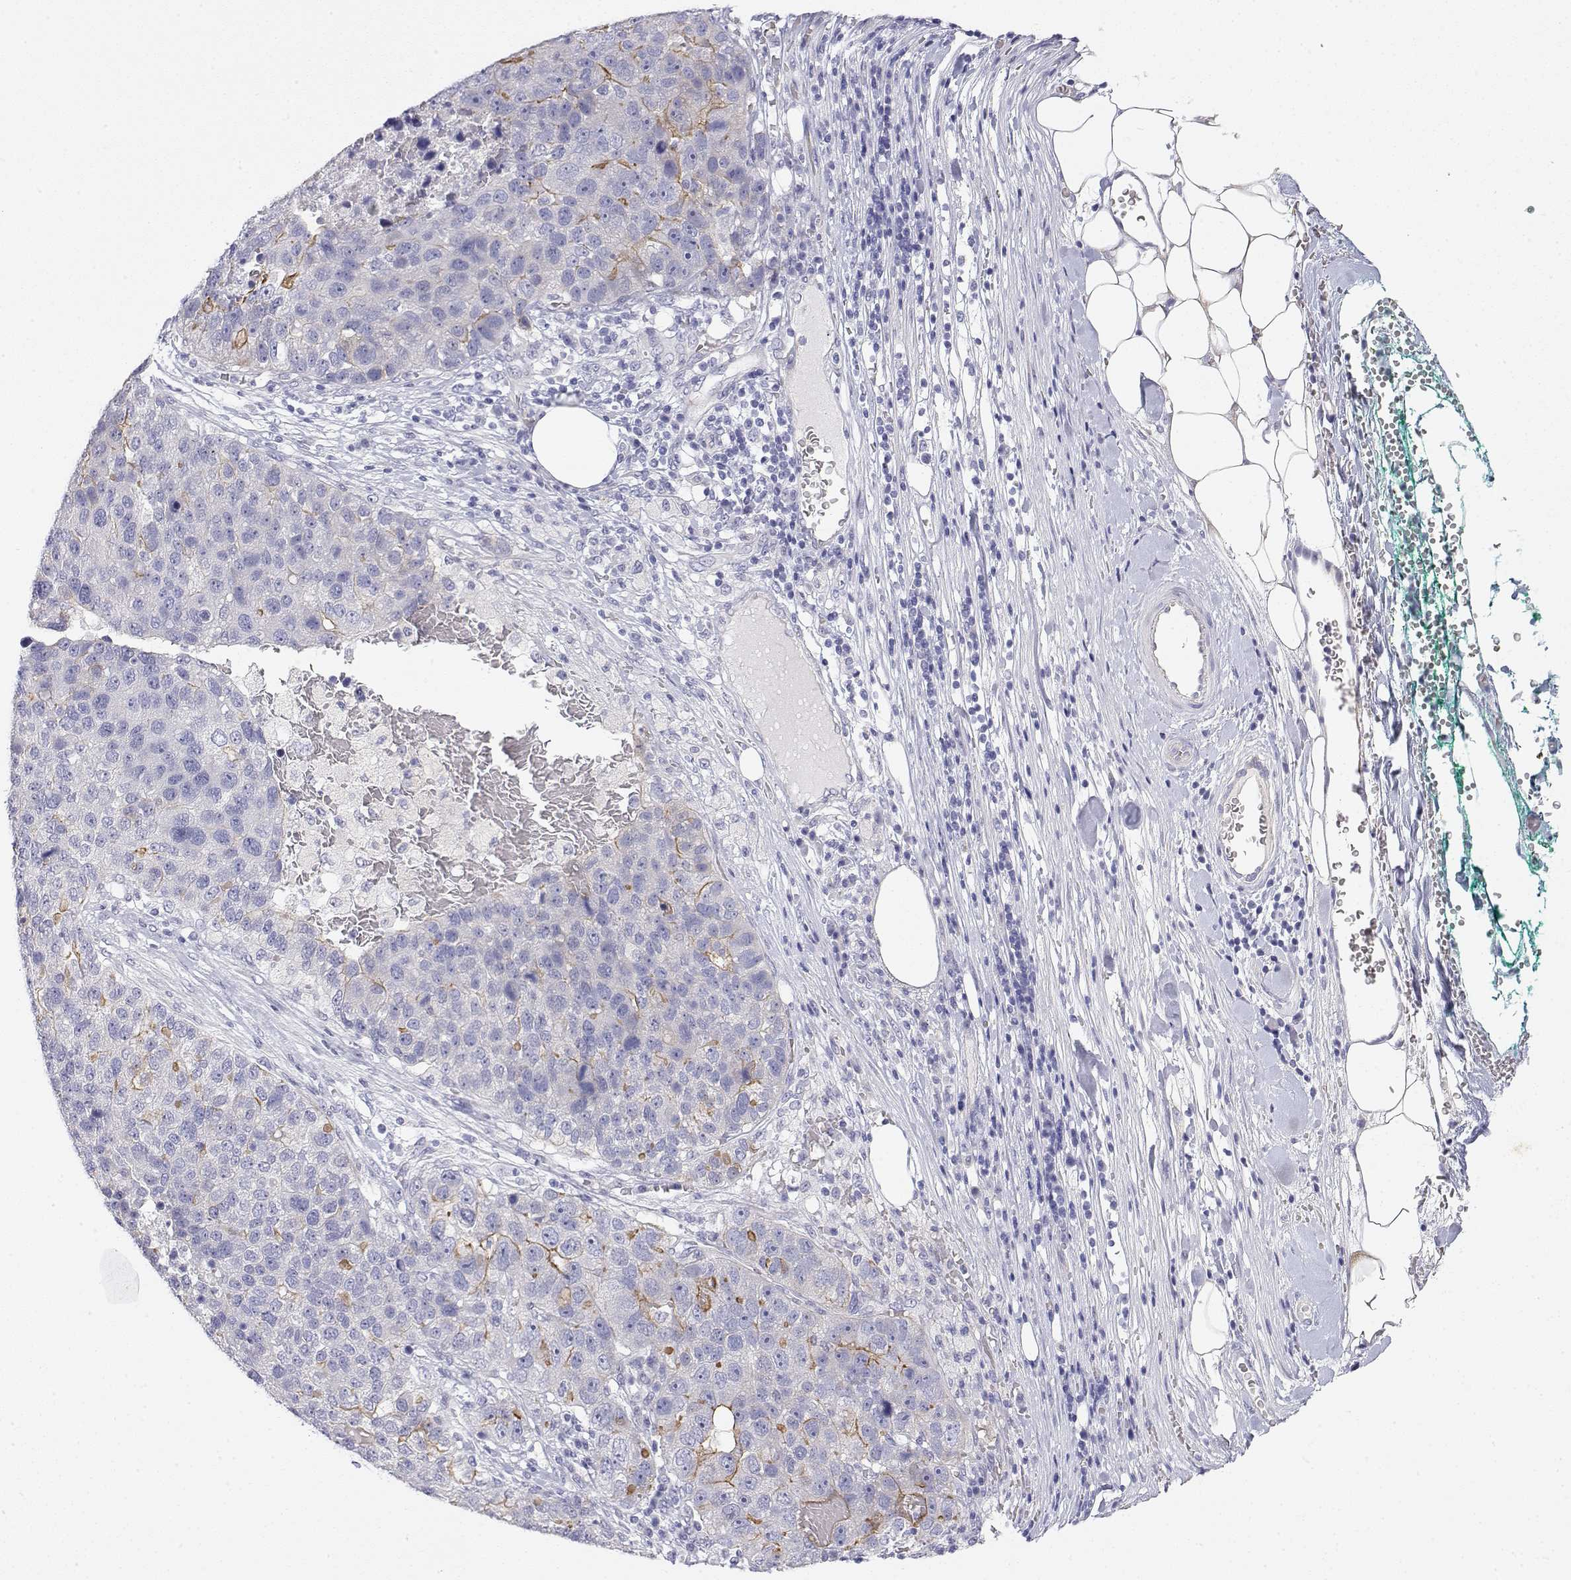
{"staining": {"intensity": "moderate", "quantity": "<25%", "location": "cytoplasmic/membranous"}, "tissue": "pancreatic cancer", "cell_type": "Tumor cells", "image_type": "cancer", "snomed": [{"axis": "morphology", "description": "Adenocarcinoma, NOS"}, {"axis": "topography", "description": "Pancreas"}], "caption": "Immunohistochemical staining of human pancreatic cancer (adenocarcinoma) shows low levels of moderate cytoplasmic/membranous expression in approximately <25% of tumor cells.", "gene": "MISP", "patient": {"sex": "female", "age": 61}}